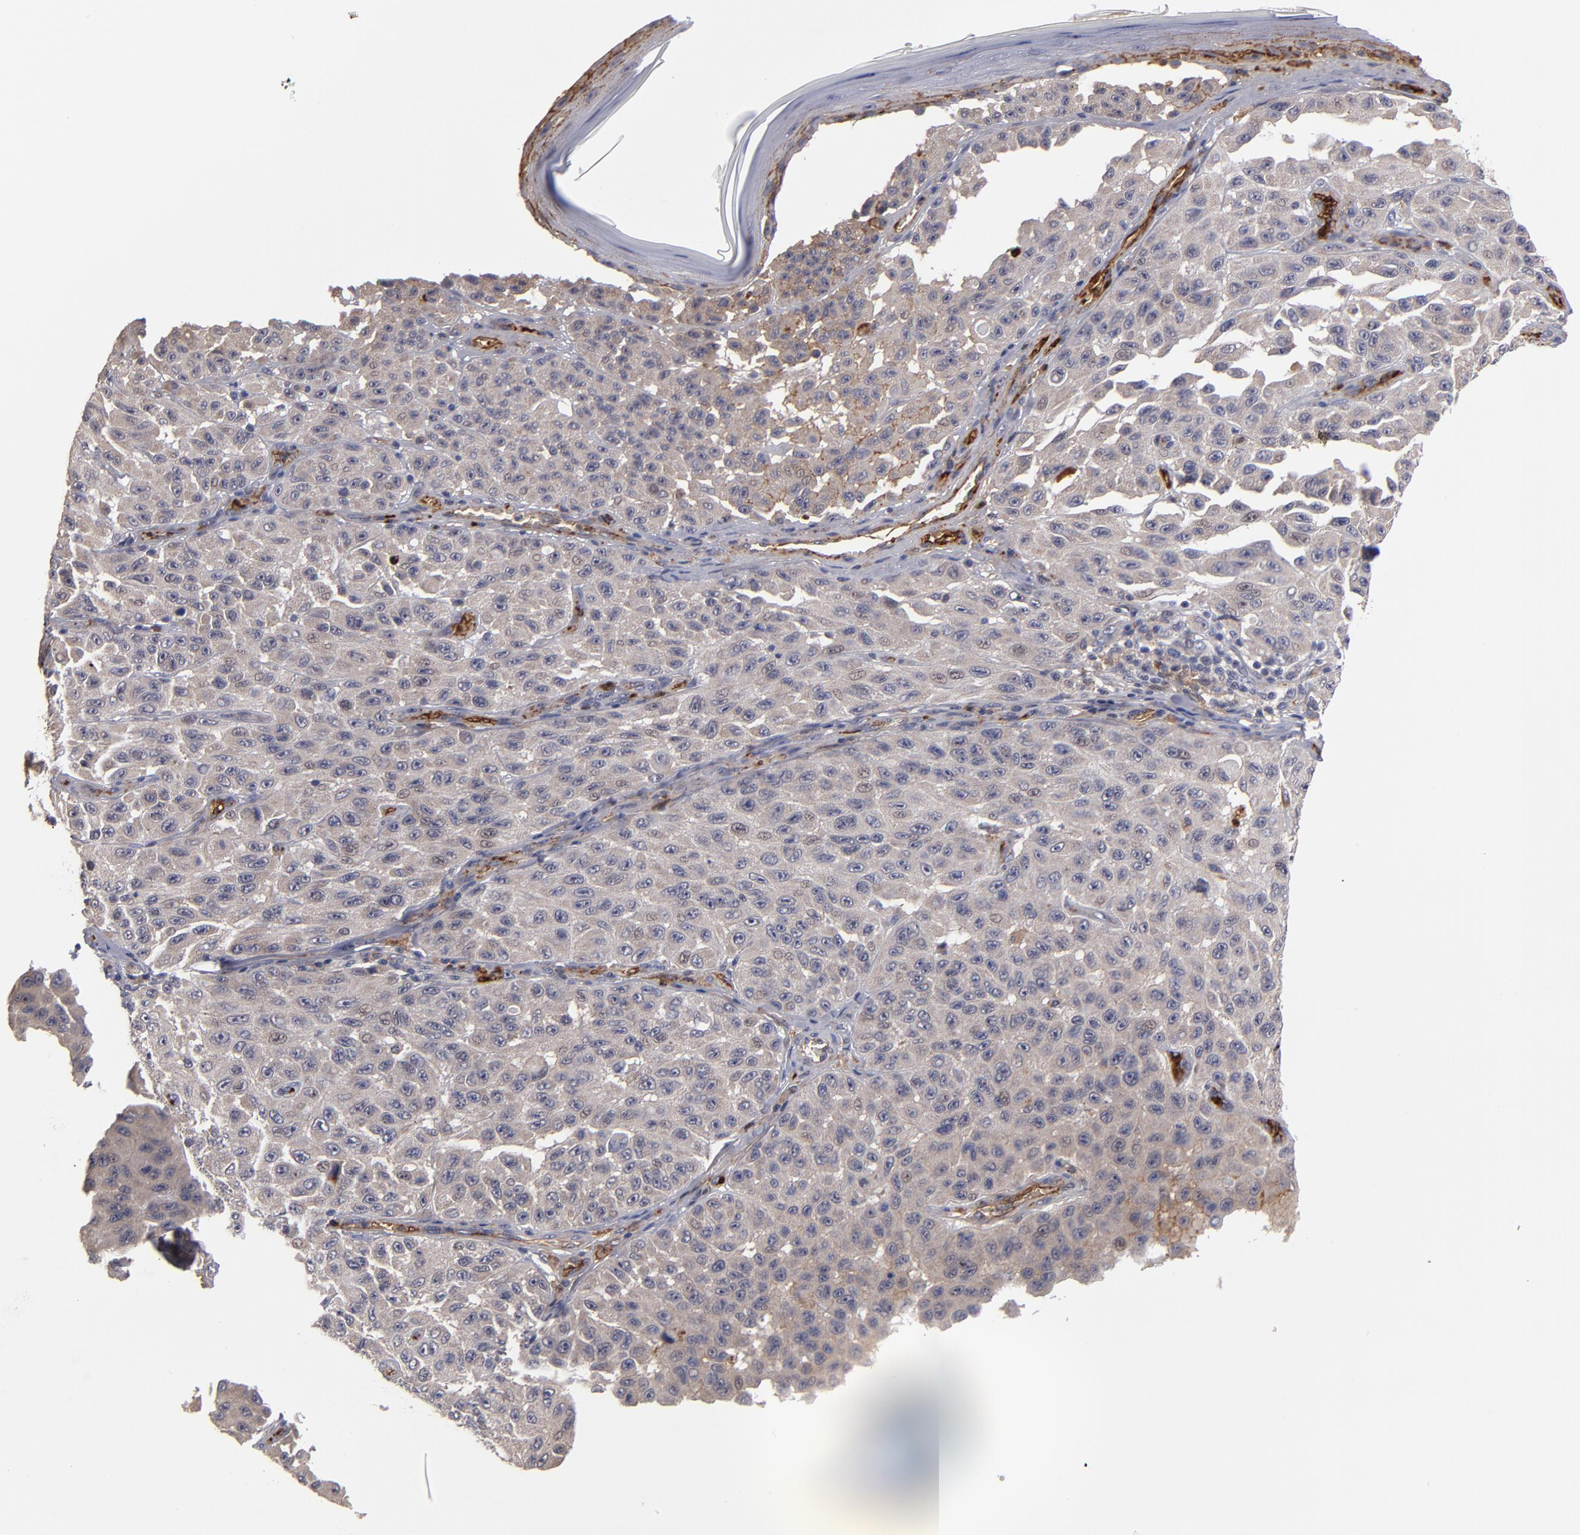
{"staining": {"intensity": "negative", "quantity": "none", "location": "none"}, "tissue": "melanoma", "cell_type": "Tumor cells", "image_type": "cancer", "snomed": [{"axis": "morphology", "description": "Malignant melanoma, NOS"}, {"axis": "topography", "description": "Skin"}], "caption": "High magnification brightfield microscopy of malignant melanoma stained with DAB (3,3'-diaminobenzidine) (brown) and counterstained with hematoxylin (blue): tumor cells show no significant expression.", "gene": "EXD2", "patient": {"sex": "male", "age": 30}}